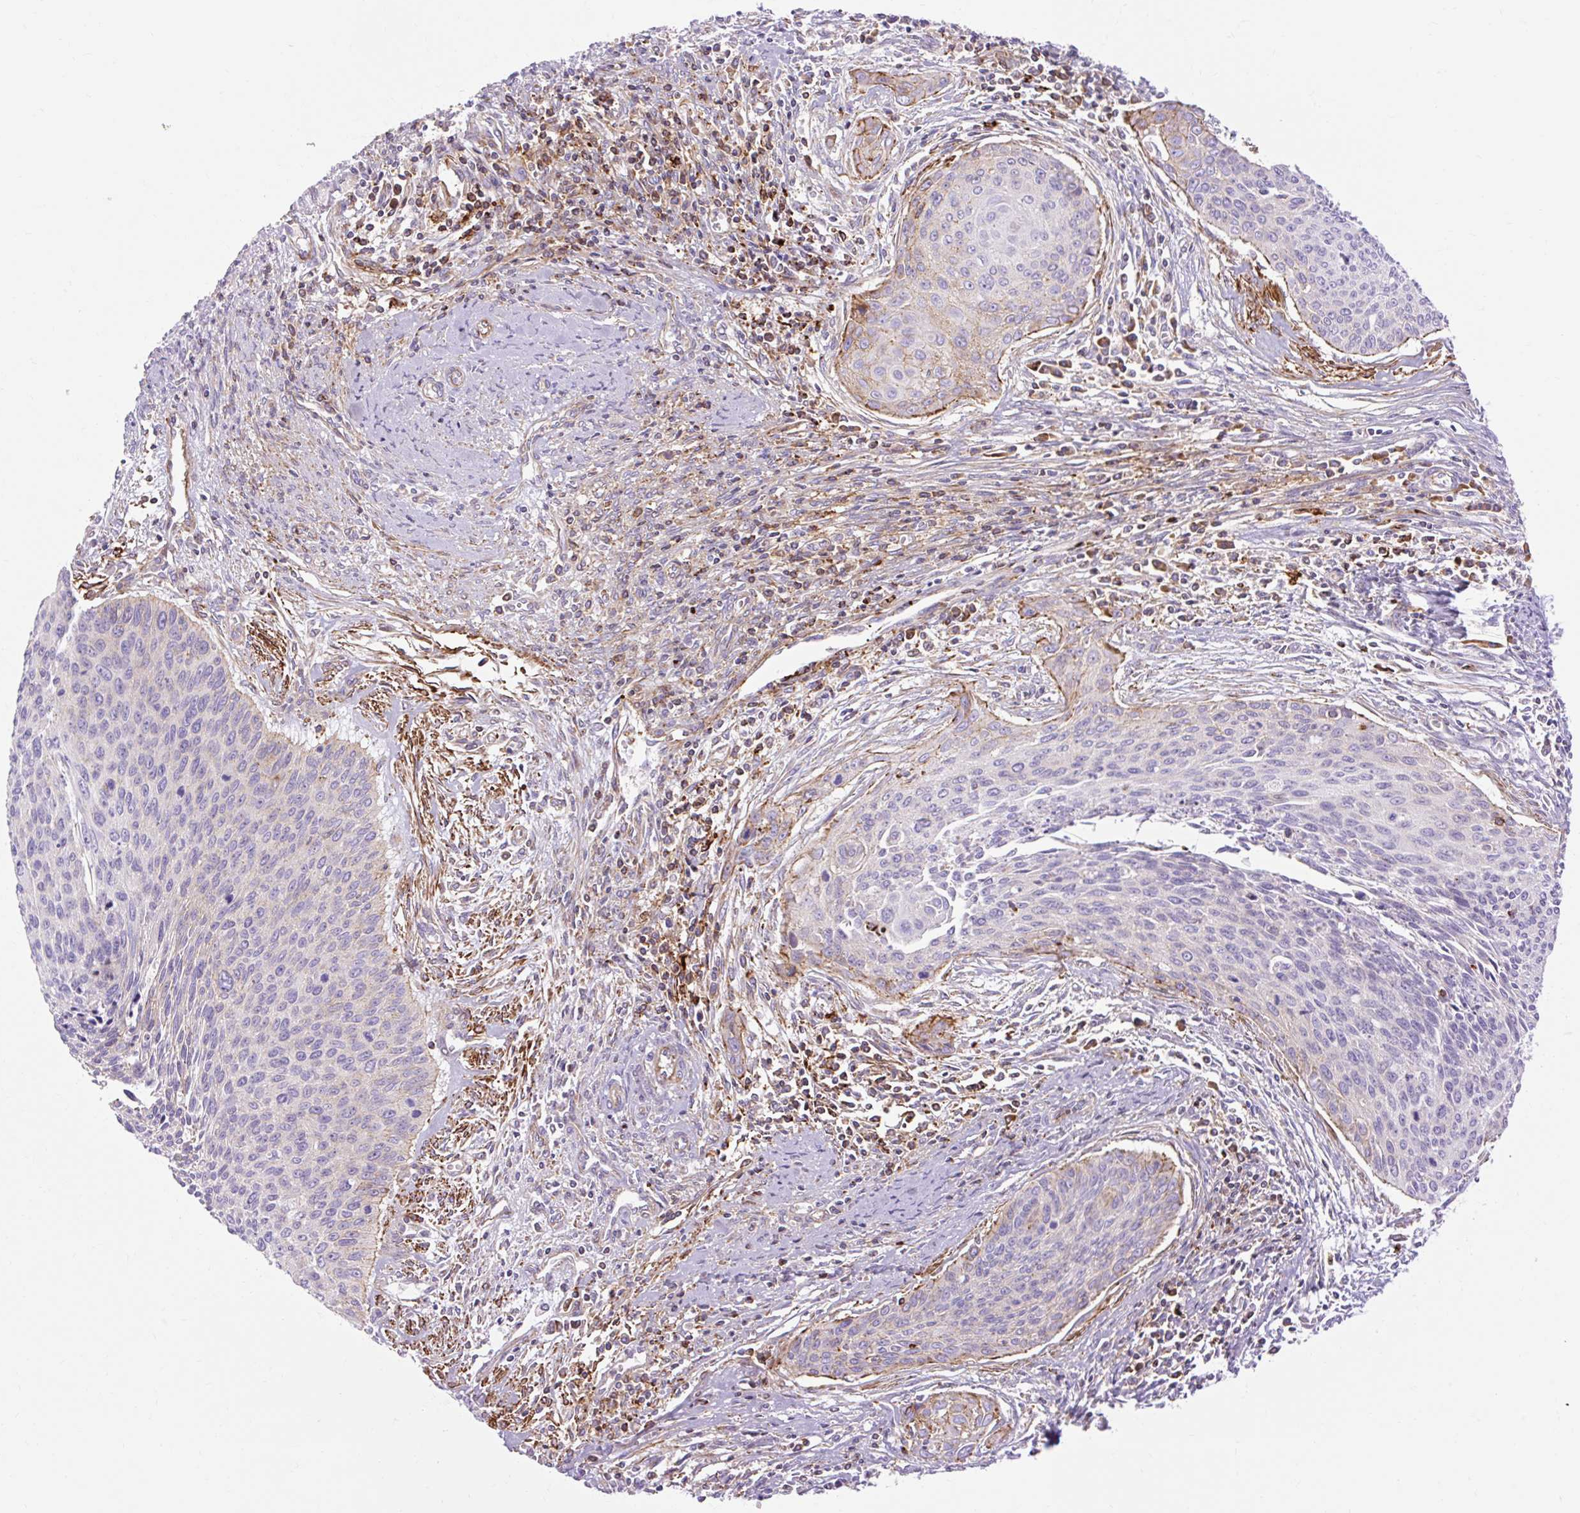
{"staining": {"intensity": "negative", "quantity": "none", "location": "none"}, "tissue": "cervical cancer", "cell_type": "Tumor cells", "image_type": "cancer", "snomed": [{"axis": "morphology", "description": "Squamous cell carcinoma, NOS"}, {"axis": "topography", "description": "Cervix"}], "caption": "Immunohistochemical staining of human cervical cancer demonstrates no significant staining in tumor cells.", "gene": "CORO7-PAM16", "patient": {"sex": "female", "age": 55}}